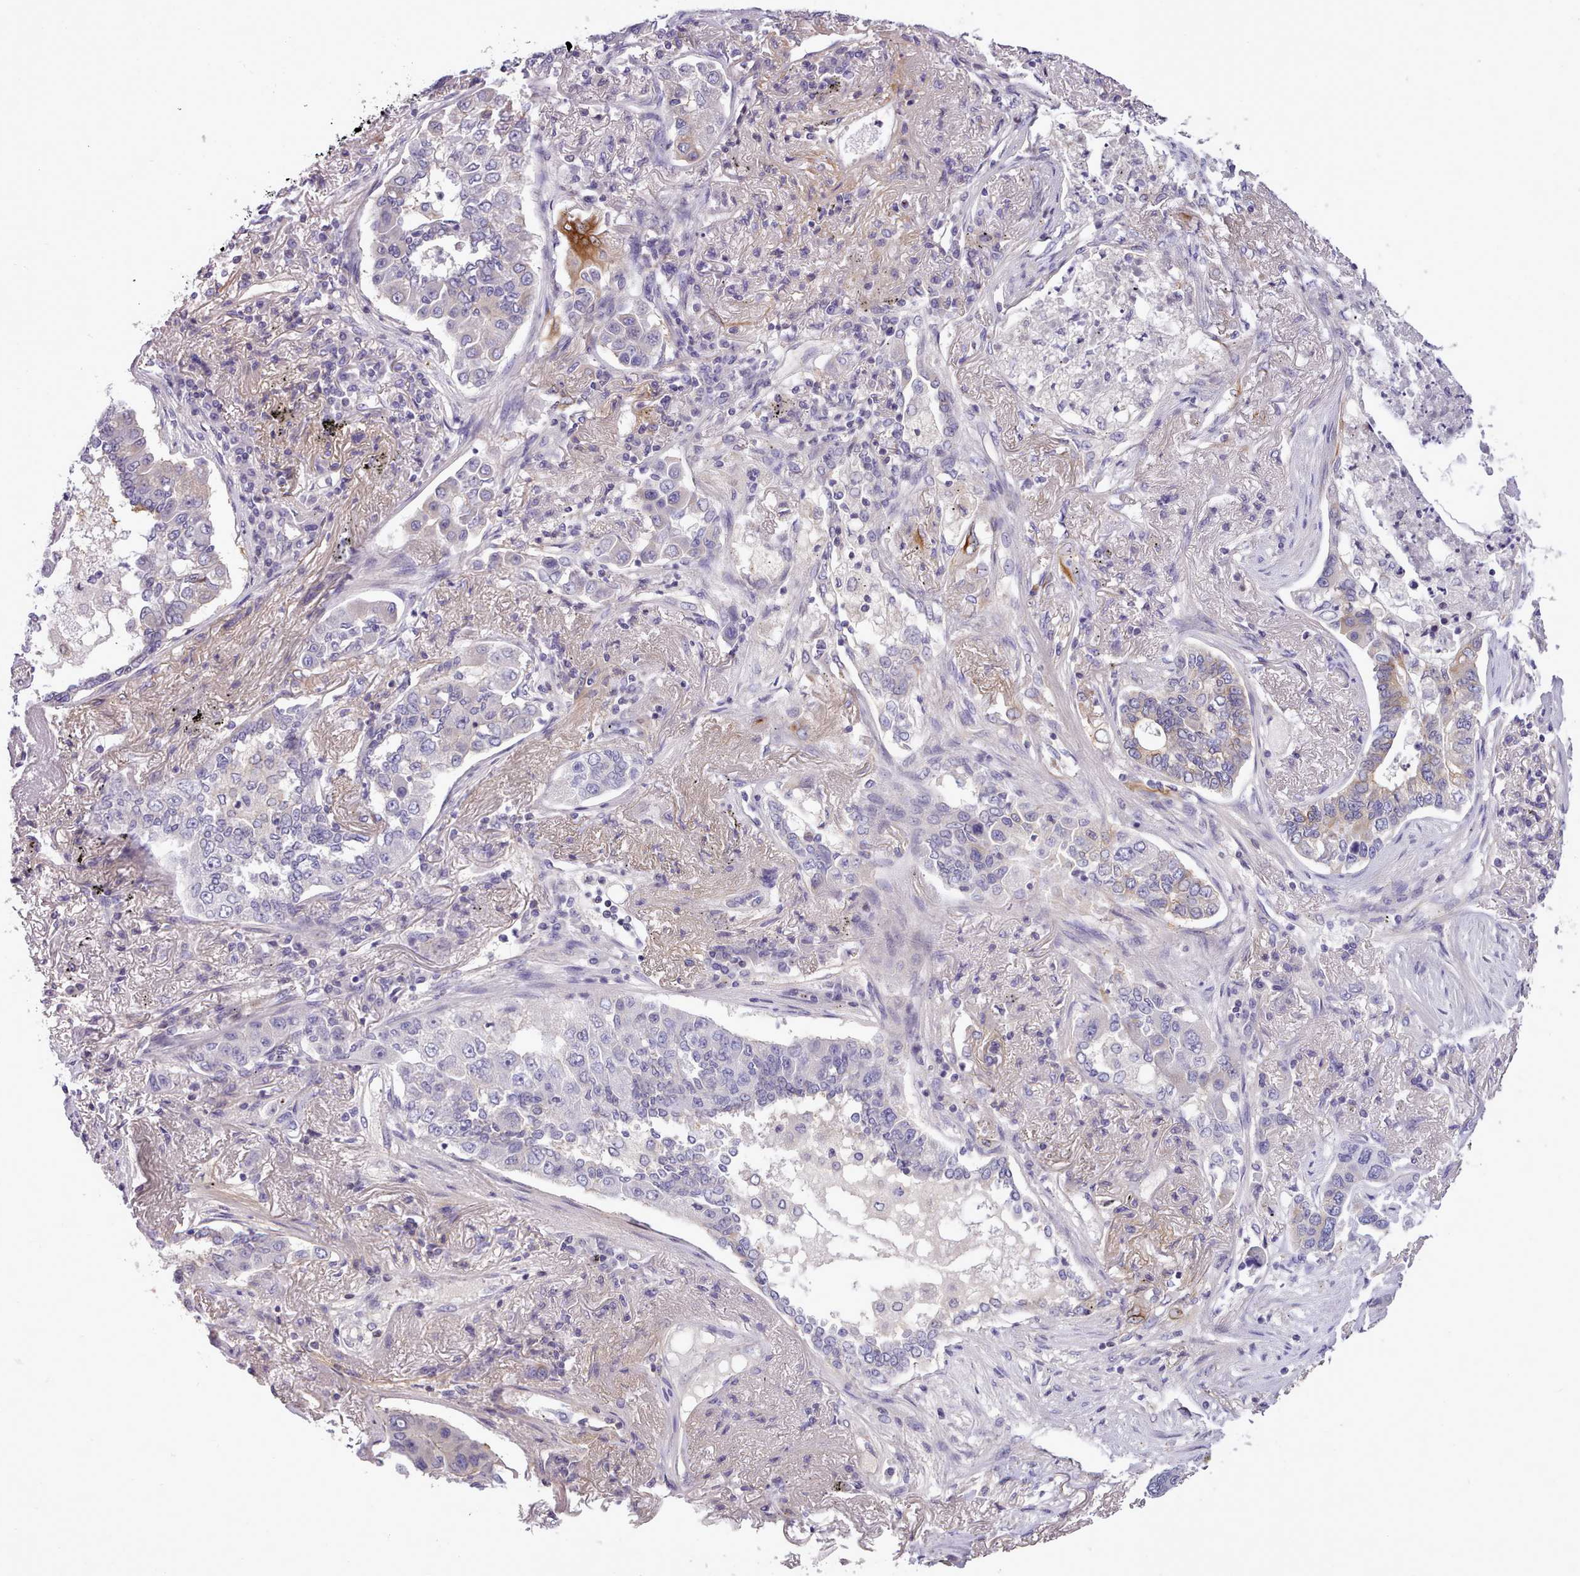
{"staining": {"intensity": "moderate", "quantity": "25%-75%", "location": "cytoplasmic/membranous"}, "tissue": "lung cancer", "cell_type": "Tumor cells", "image_type": "cancer", "snomed": [{"axis": "morphology", "description": "Adenocarcinoma, NOS"}, {"axis": "topography", "description": "Lung"}], "caption": "This is an image of immunohistochemistry staining of lung cancer, which shows moderate expression in the cytoplasmic/membranous of tumor cells.", "gene": "CYP2A13", "patient": {"sex": "male", "age": 49}}